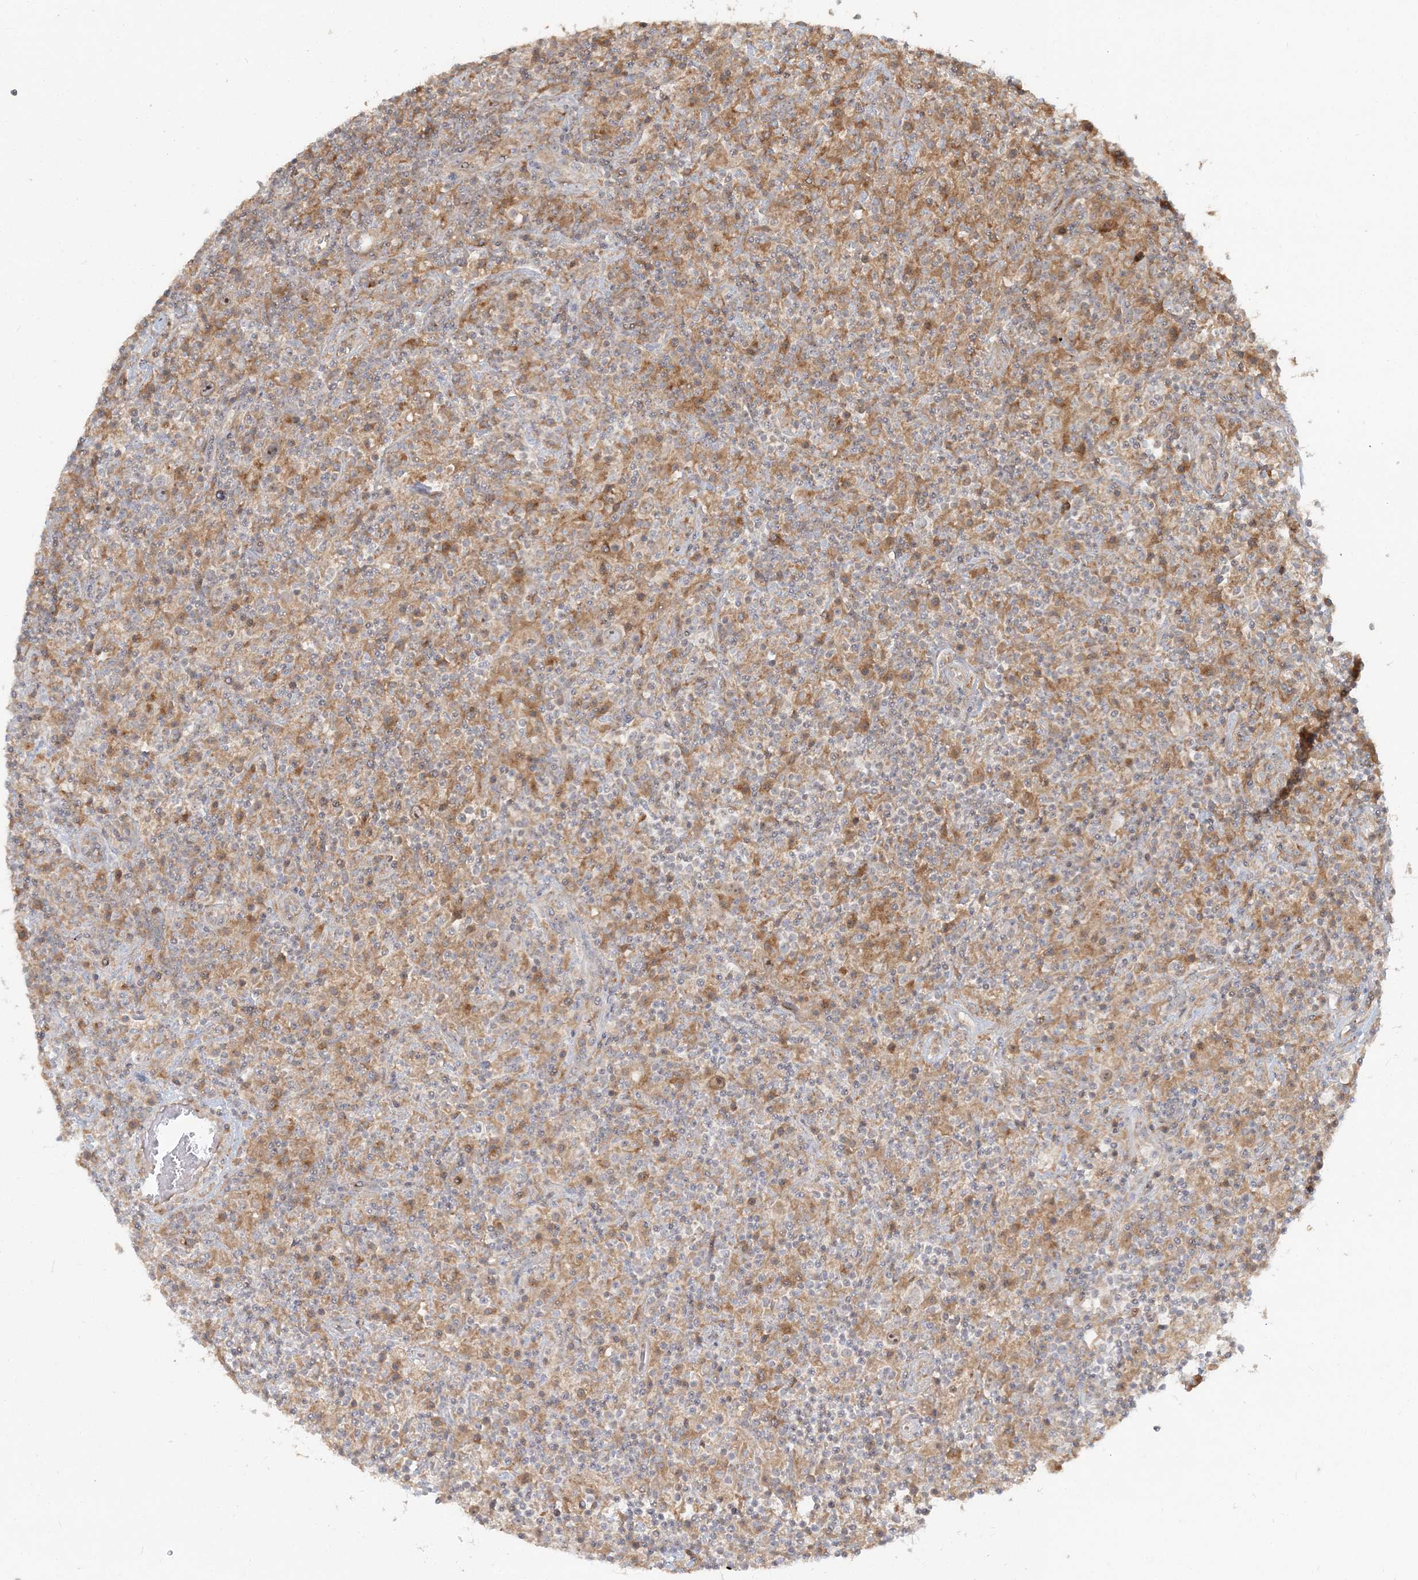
{"staining": {"intensity": "moderate", "quantity": ">75%", "location": "cytoplasmic/membranous,nuclear"}, "tissue": "lymphoma", "cell_type": "Tumor cells", "image_type": "cancer", "snomed": [{"axis": "morphology", "description": "Hodgkin's disease, NOS"}, {"axis": "topography", "description": "Lymph node"}], "caption": "High-magnification brightfield microscopy of lymphoma stained with DAB (brown) and counterstained with hematoxylin (blue). tumor cells exhibit moderate cytoplasmic/membranous and nuclear staining is identified in about>75% of cells.", "gene": "AP1AR", "patient": {"sex": "male", "age": 70}}